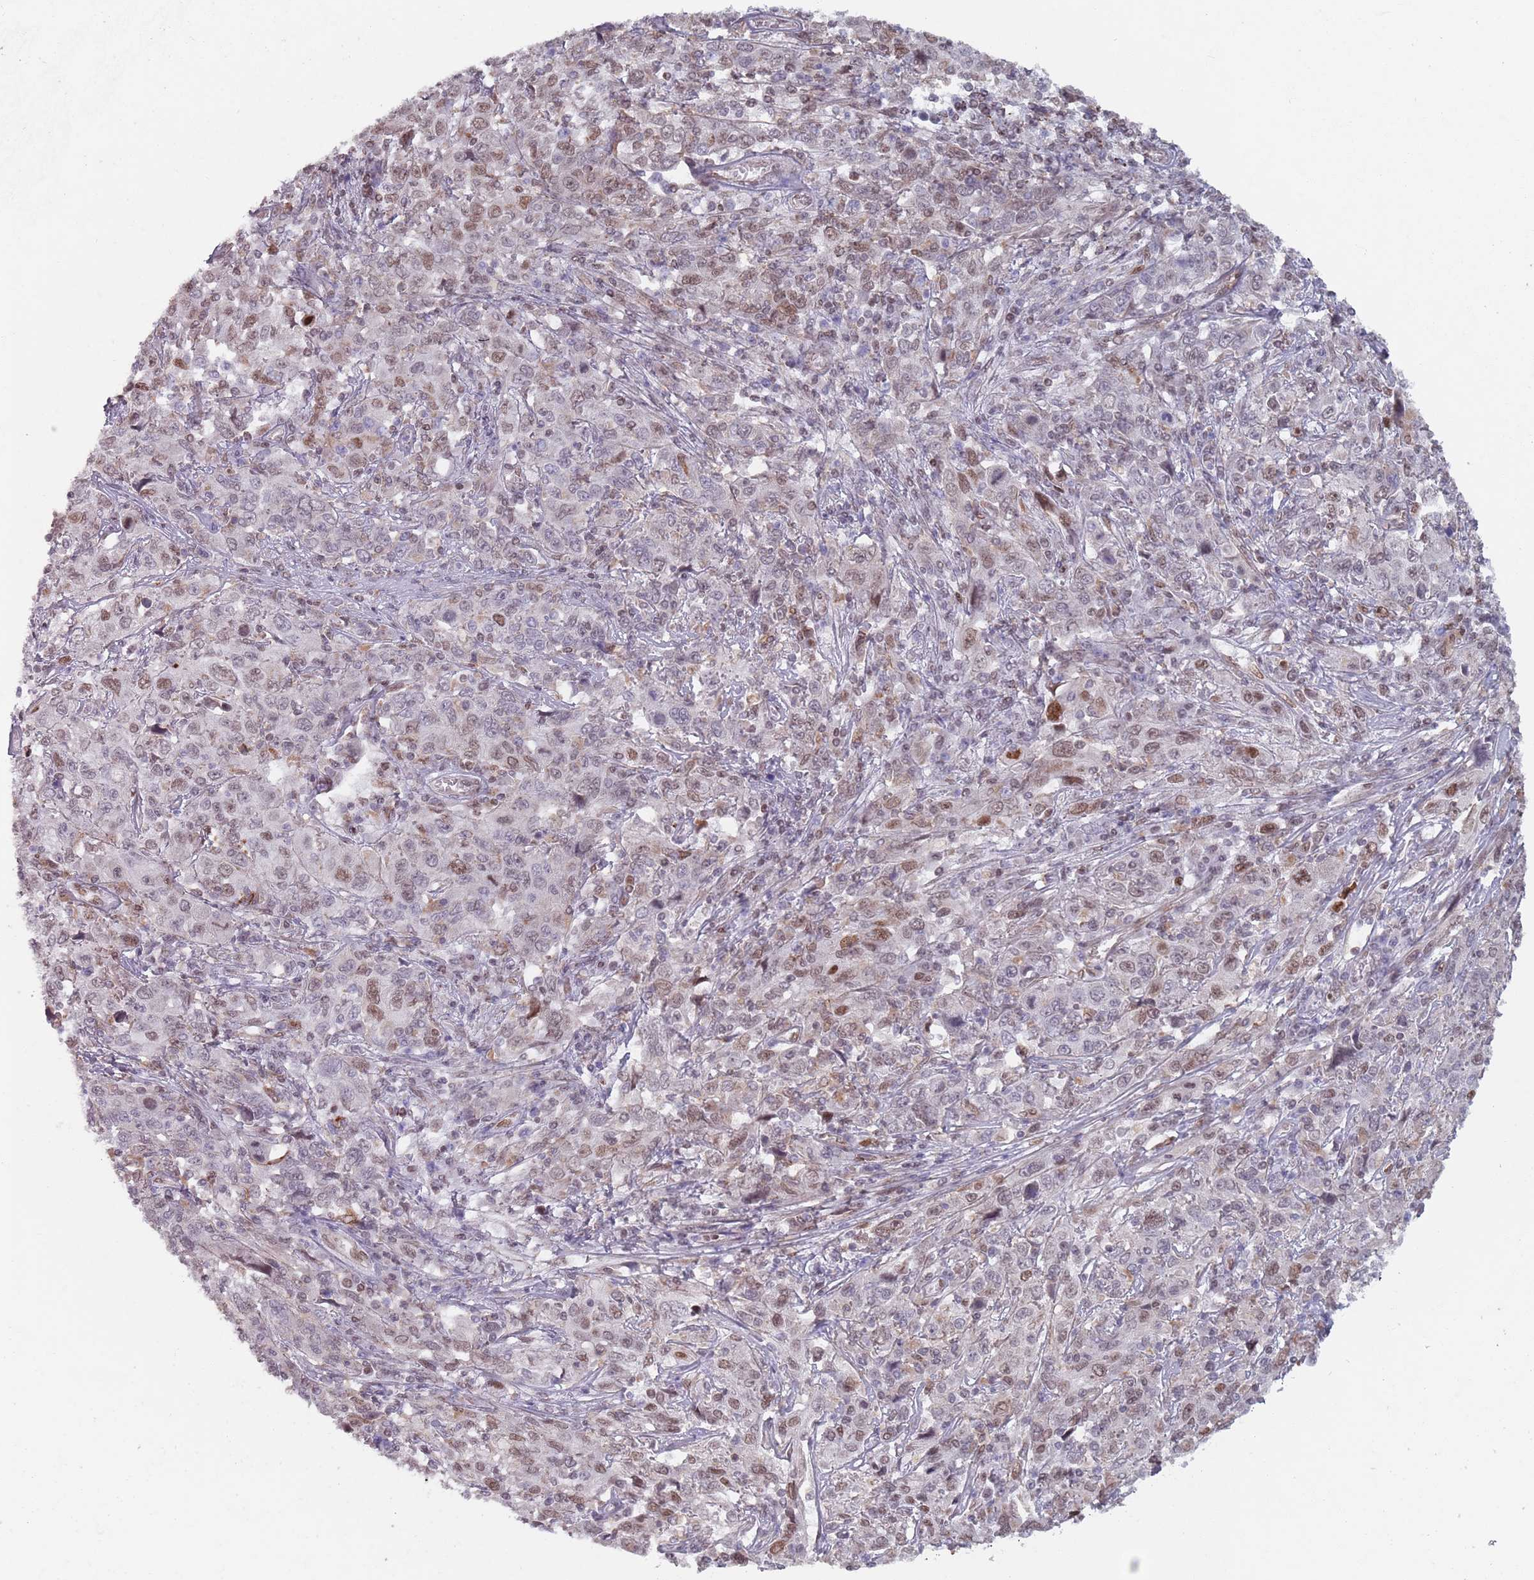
{"staining": {"intensity": "moderate", "quantity": "<25%", "location": "nuclear"}, "tissue": "cervical cancer", "cell_type": "Tumor cells", "image_type": "cancer", "snomed": [{"axis": "morphology", "description": "Squamous cell carcinoma, NOS"}, {"axis": "topography", "description": "Cervix"}], "caption": "The histopathology image shows staining of cervical squamous cell carcinoma, revealing moderate nuclear protein positivity (brown color) within tumor cells. The protein of interest is shown in brown color, while the nuclei are stained blue.", "gene": "MFSD12", "patient": {"sex": "female", "age": 46}}